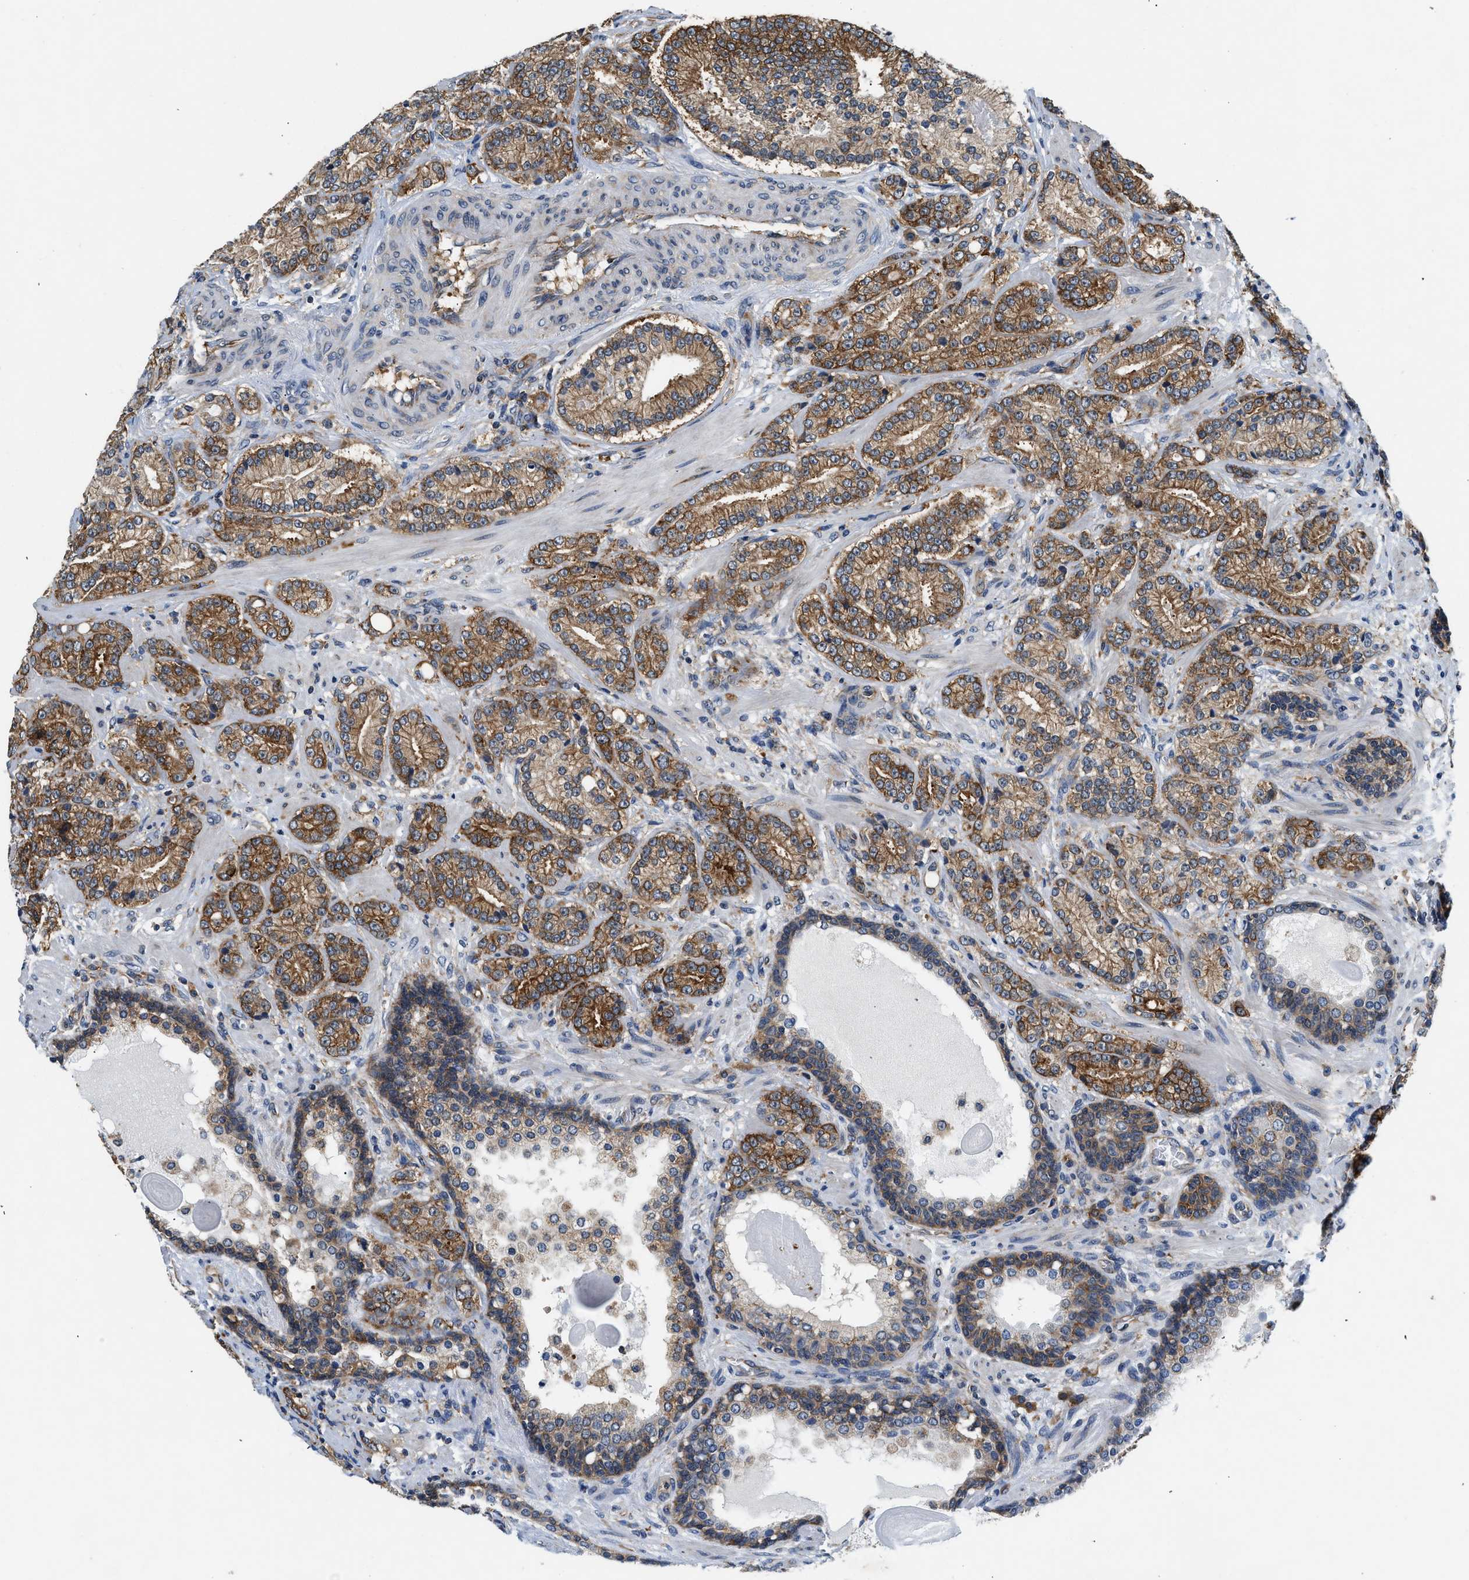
{"staining": {"intensity": "strong", "quantity": "25%-75%", "location": "cytoplasmic/membranous"}, "tissue": "prostate cancer", "cell_type": "Tumor cells", "image_type": "cancer", "snomed": [{"axis": "morphology", "description": "Adenocarcinoma, High grade"}, {"axis": "topography", "description": "Prostate"}], "caption": "IHC (DAB (3,3'-diaminobenzidine)) staining of human adenocarcinoma (high-grade) (prostate) reveals strong cytoplasmic/membranous protein staining in about 25%-75% of tumor cells.", "gene": "PA2G4", "patient": {"sex": "male", "age": 61}}